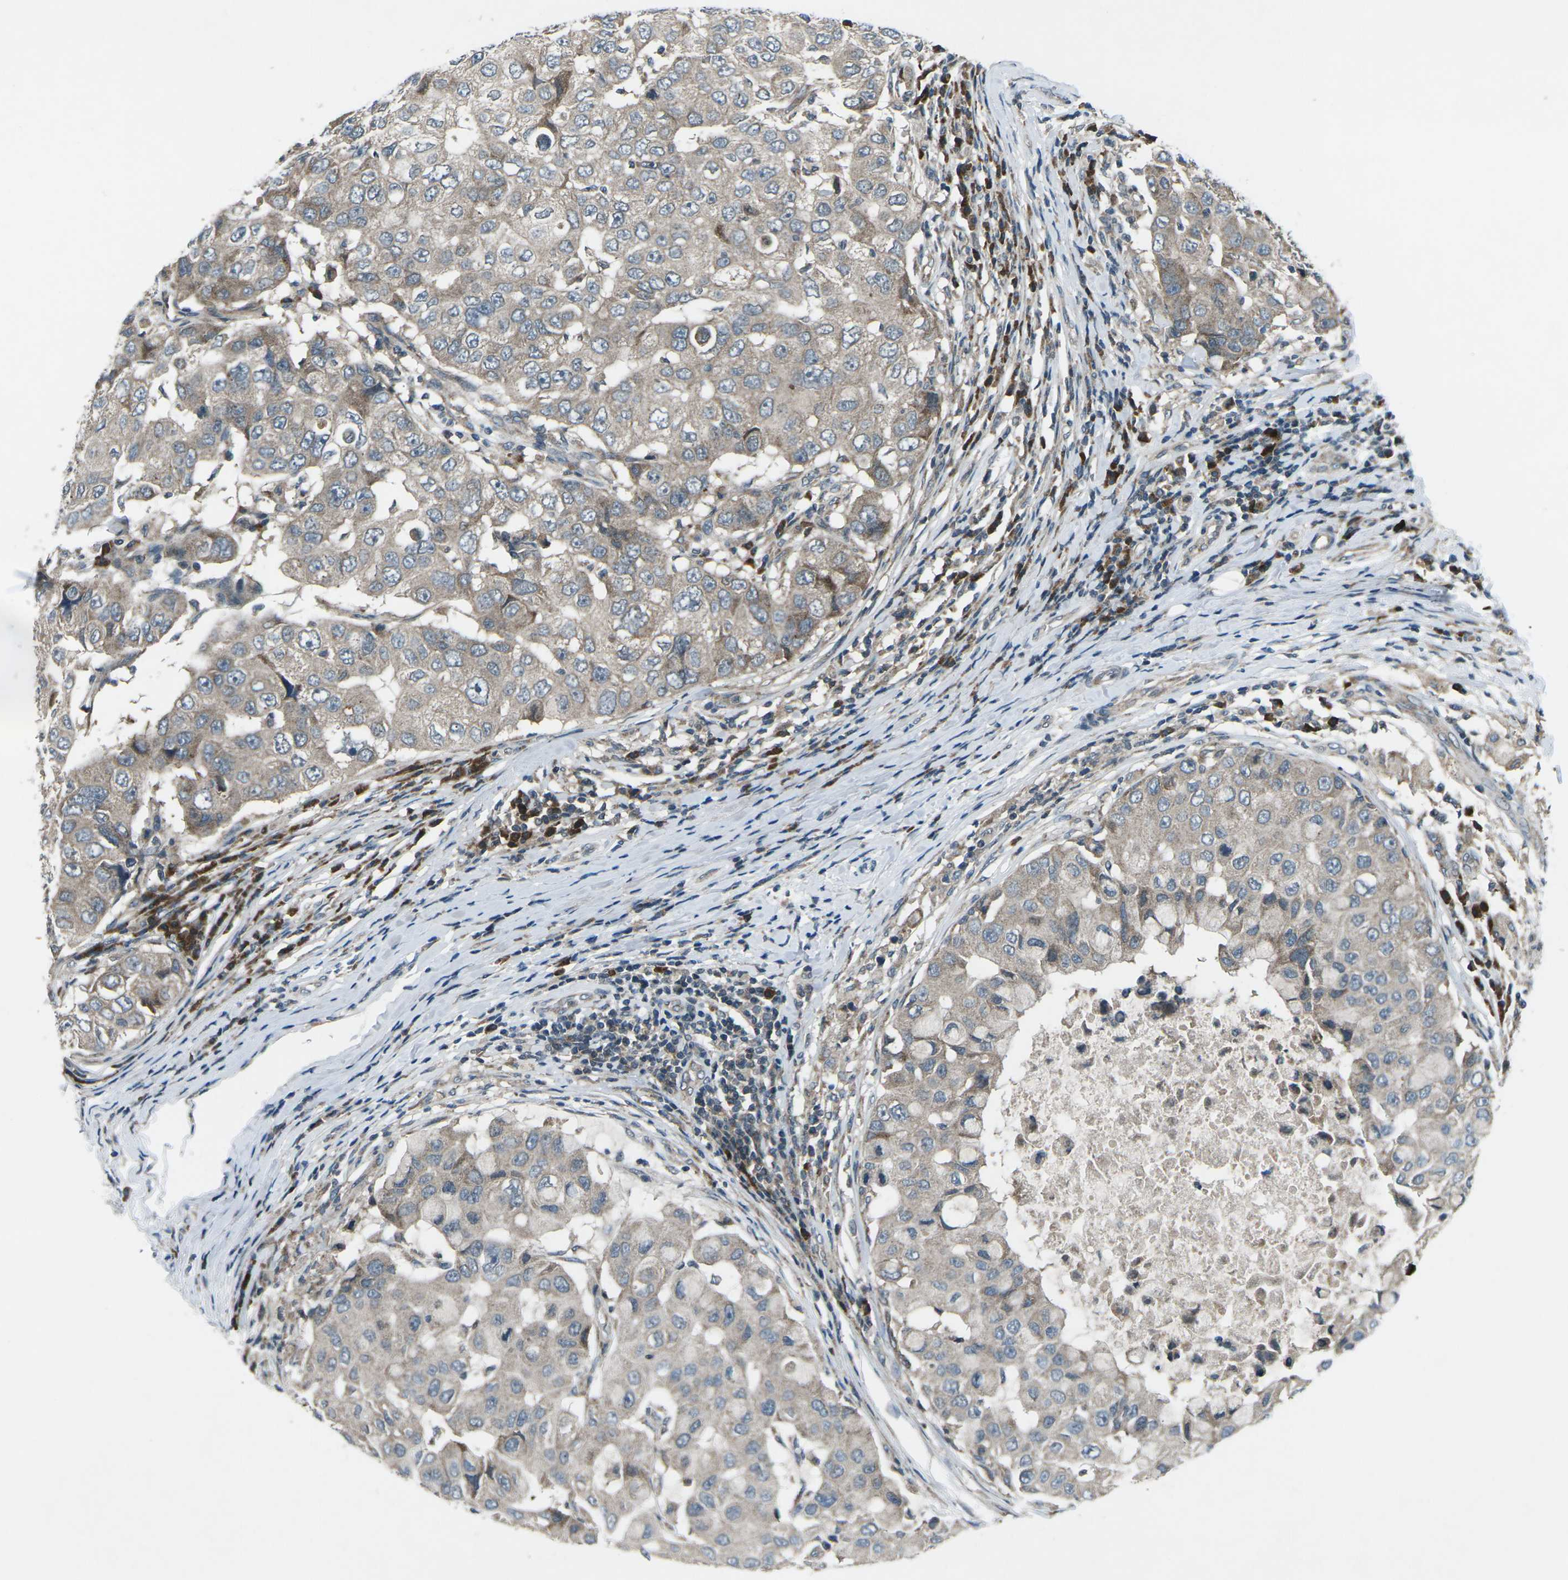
{"staining": {"intensity": "moderate", "quantity": "25%-75%", "location": "cytoplasmic/membranous"}, "tissue": "breast cancer", "cell_type": "Tumor cells", "image_type": "cancer", "snomed": [{"axis": "morphology", "description": "Duct carcinoma"}, {"axis": "topography", "description": "Breast"}], "caption": "This is a micrograph of immunohistochemistry (IHC) staining of invasive ductal carcinoma (breast), which shows moderate expression in the cytoplasmic/membranous of tumor cells.", "gene": "CDK16", "patient": {"sex": "female", "age": 27}}